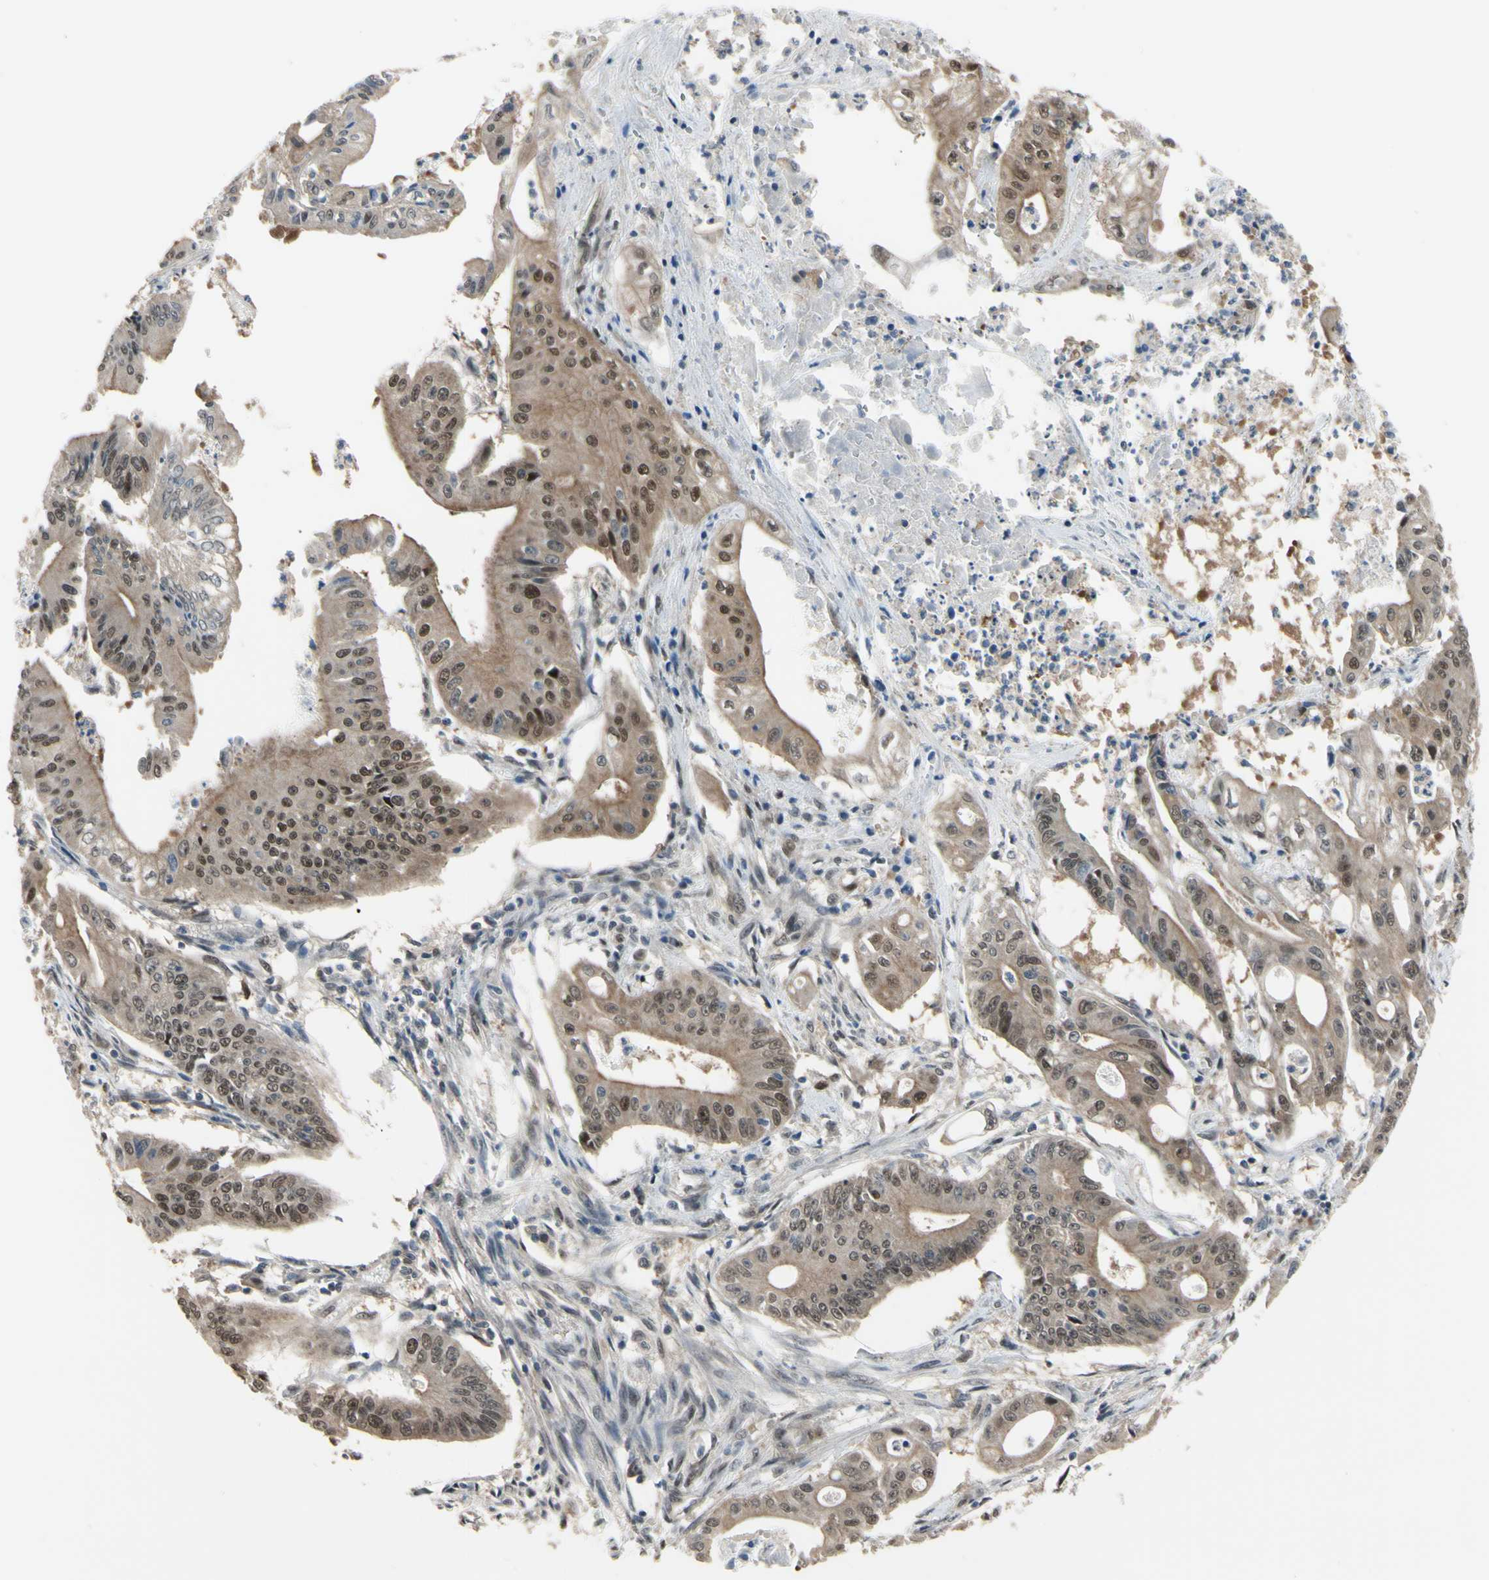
{"staining": {"intensity": "moderate", "quantity": ">75%", "location": "cytoplasmic/membranous,nuclear"}, "tissue": "pancreatic cancer", "cell_type": "Tumor cells", "image_type": "cancer", "snomed": [{"axis": "morphology", "description": "Normal tissue, NOS"}, {"axis": "topography", "description": "Lymph node"}], "caption": "This image reveals pancreatic cancer stained with immunohistochemistry to label a protein in brown. The cytoplasmic/membranous and nuclear of tumor cells show moderate positivity for the protein. Nuclei are counter-stained blue.", "gene": "HSPA4", "patient": {"sex": "male", "age": 62}}